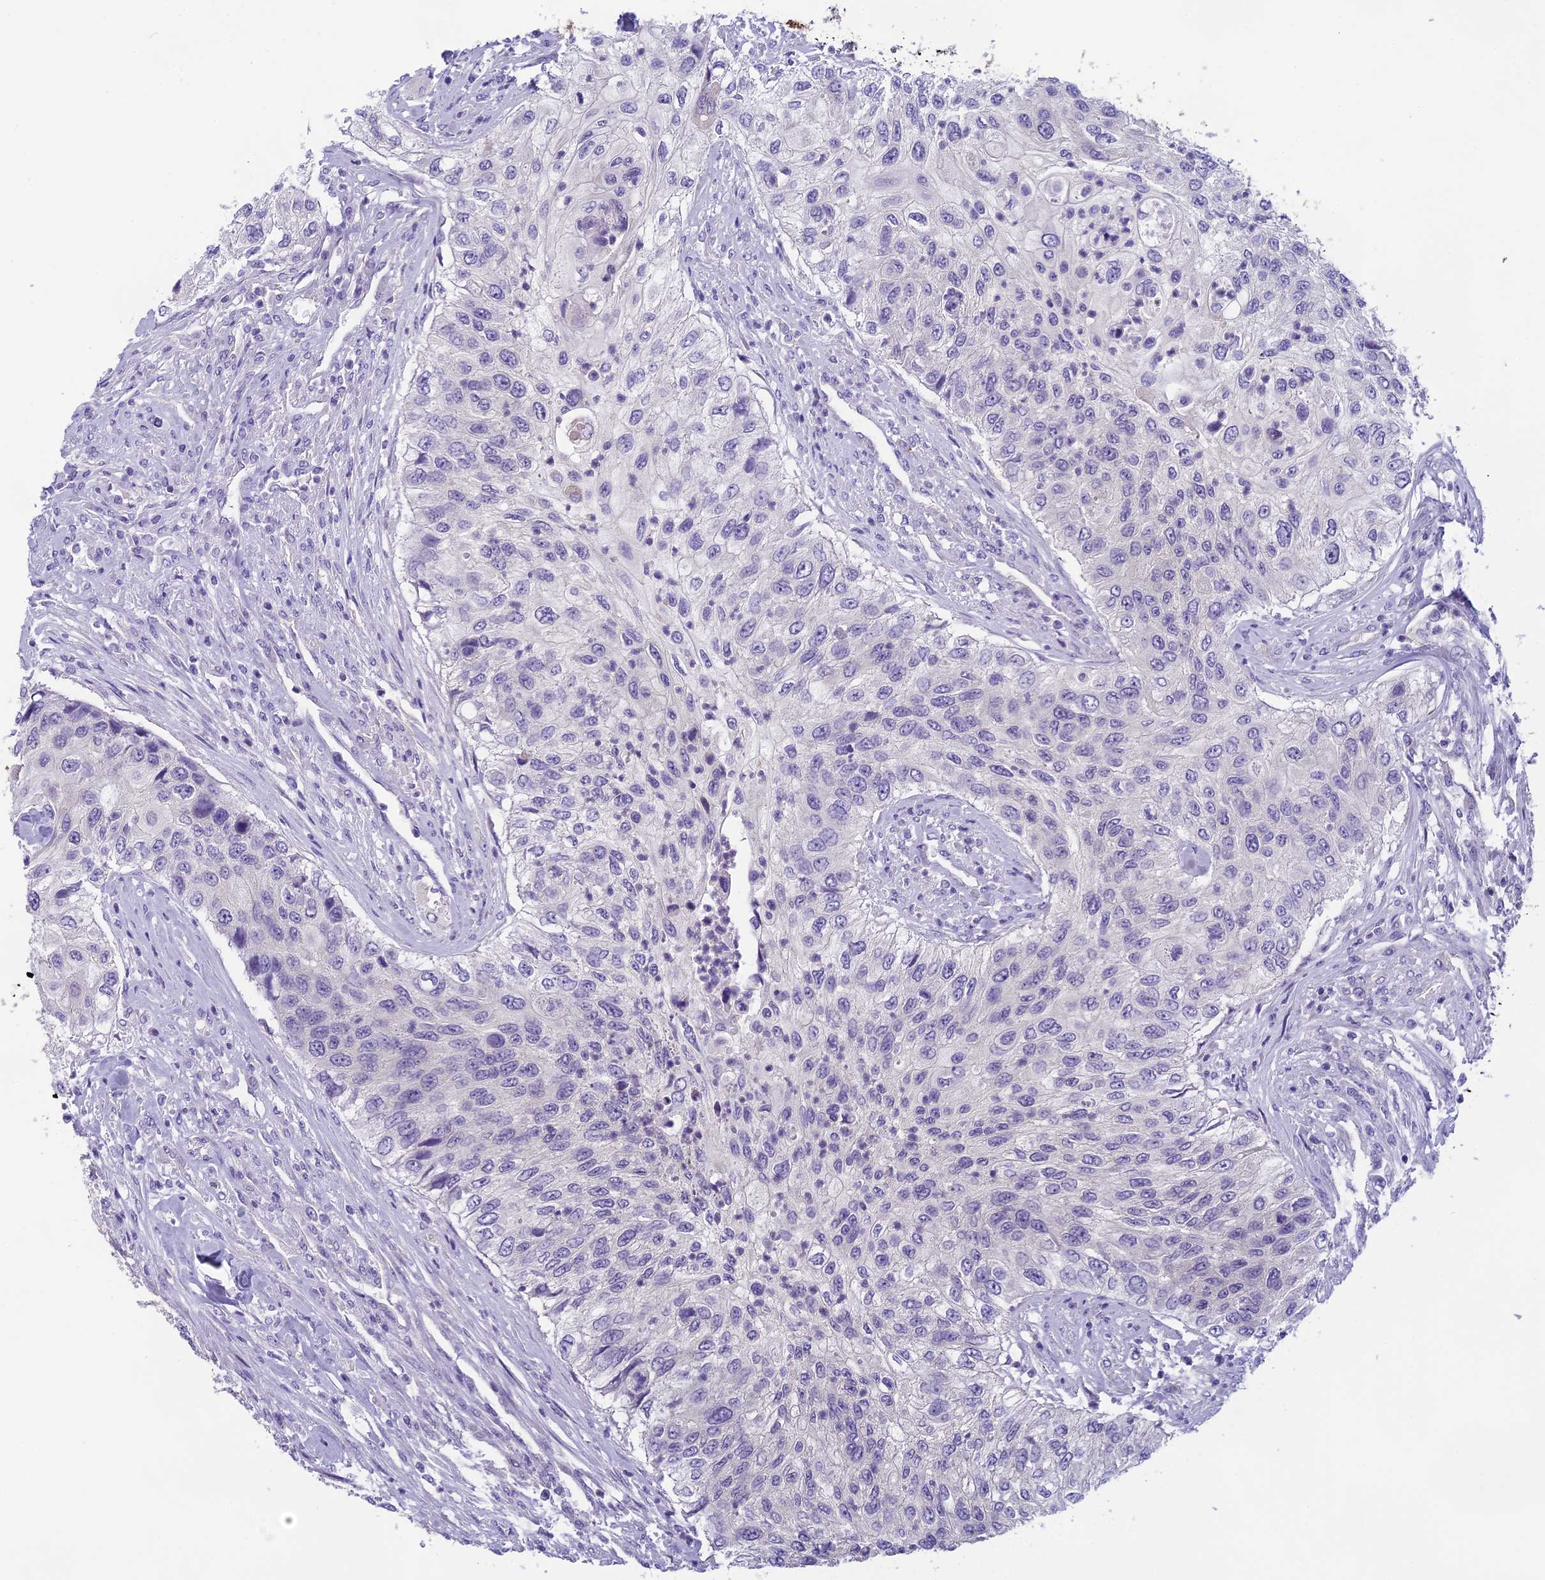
{"staining": {"intensity": "negative", "quantity": "none", "location": "none"}, "tissue": "urothelial cancer", "cell_type": "Tumor cells", "image_type": "cancer", "snomed": [{"axis": "morphology", "description": "Urothelial carcinoma, High grade"}, {"axis": "topography", "description": "Urinary bladder"}], "caption": "Tumor cells show no significant expression in high-grade urothelial carcinoma.", "gene": "ARHGEF37", "patient": {"sex": "female", "age": 60}}